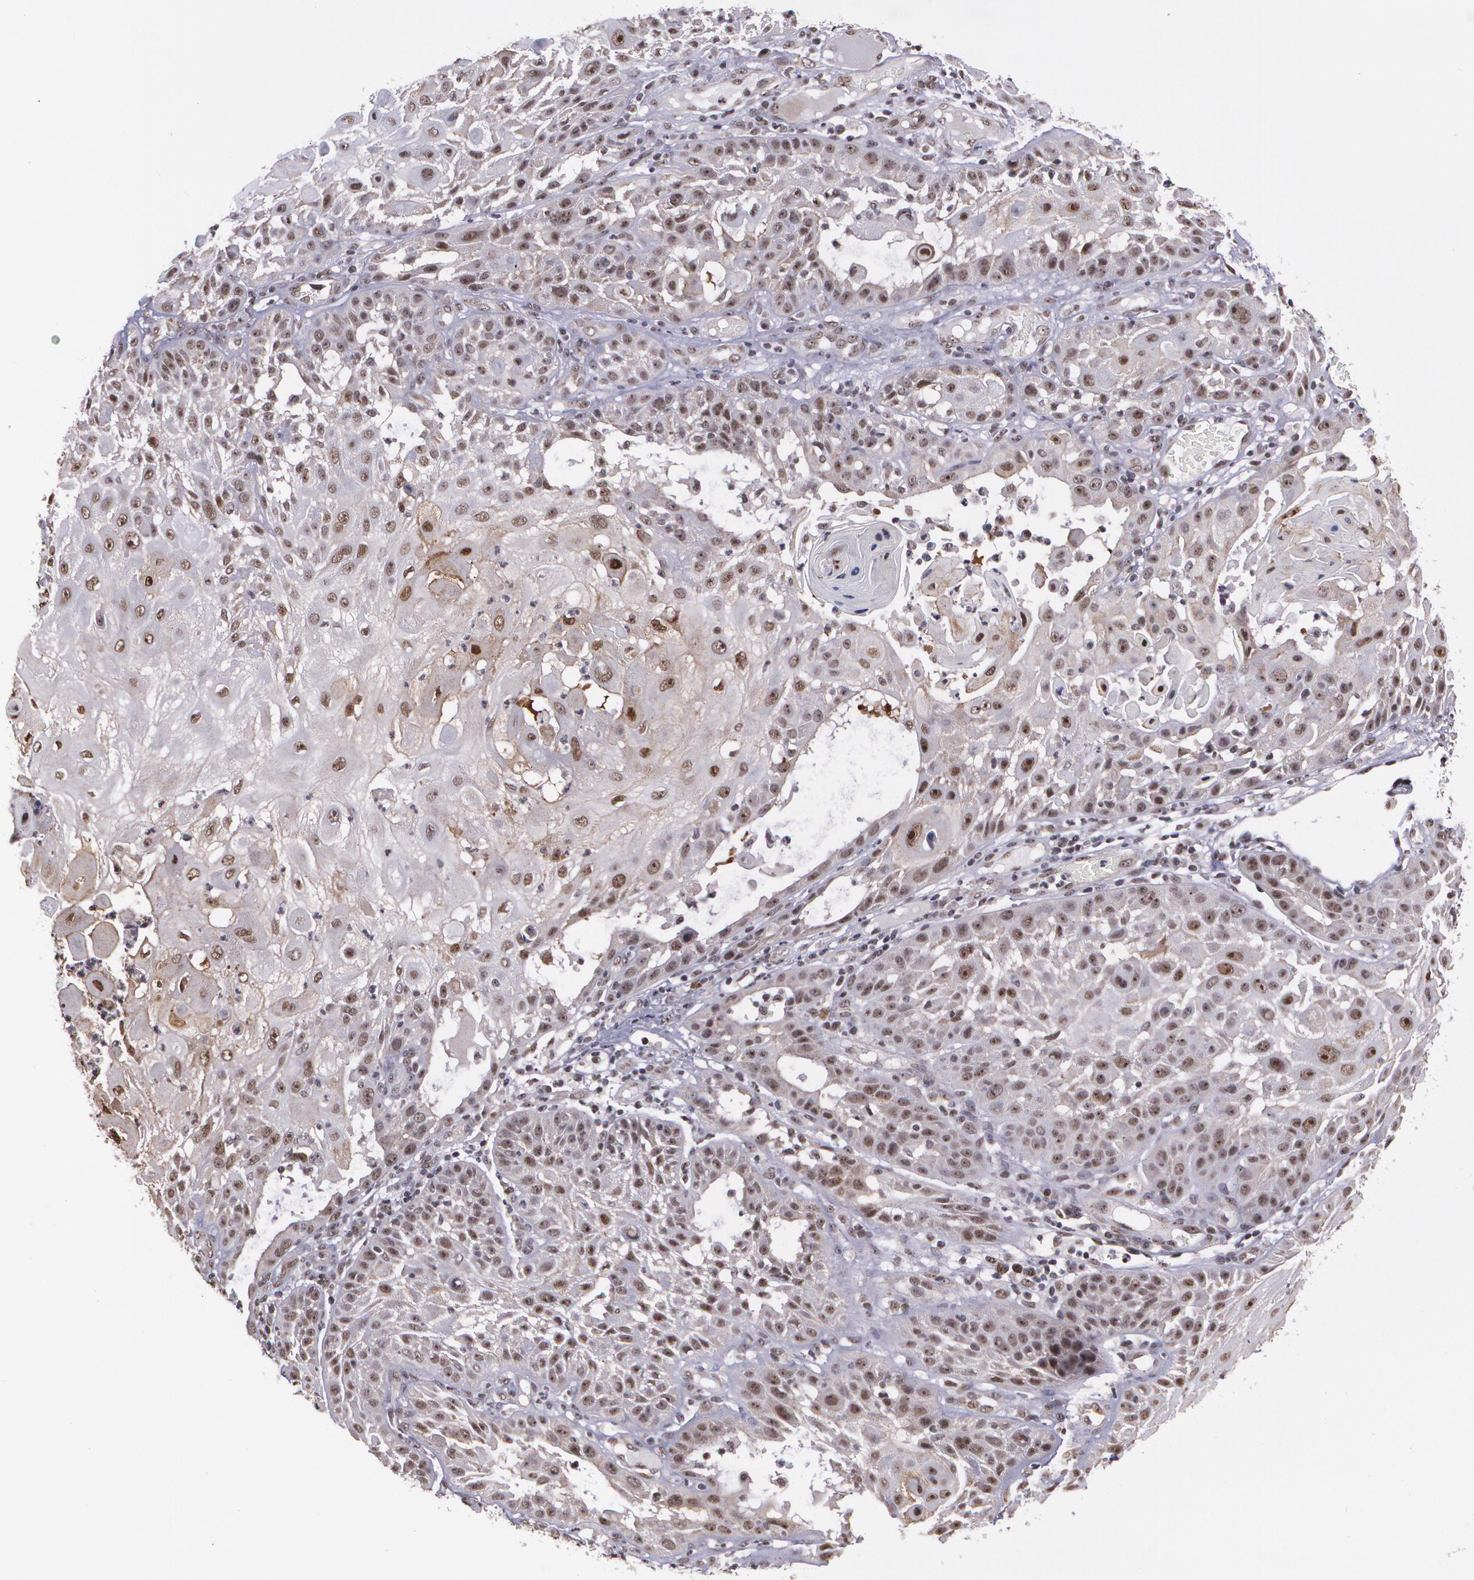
{"staining": {"intensity": "strong", "quantity": ">75%", "location": "nuclear"}, "tissue": "skin cancer", "cell_type": "Tumor cells", "image_type": "cancer", "snomed": [{"axis": "morphology", "description": "Squamous cell carcinoma, NOS"}, {"axis": "topography", "description": "Skin"}], "caption": "Immunohistochemical staining of skin cancer (squamous cell carcinoma) reveals high levels of strong nuclear protein staining in about >75% of tumor cells.", "gene": "C6orf15", "patient": {"sex": "female", "age": 89}}